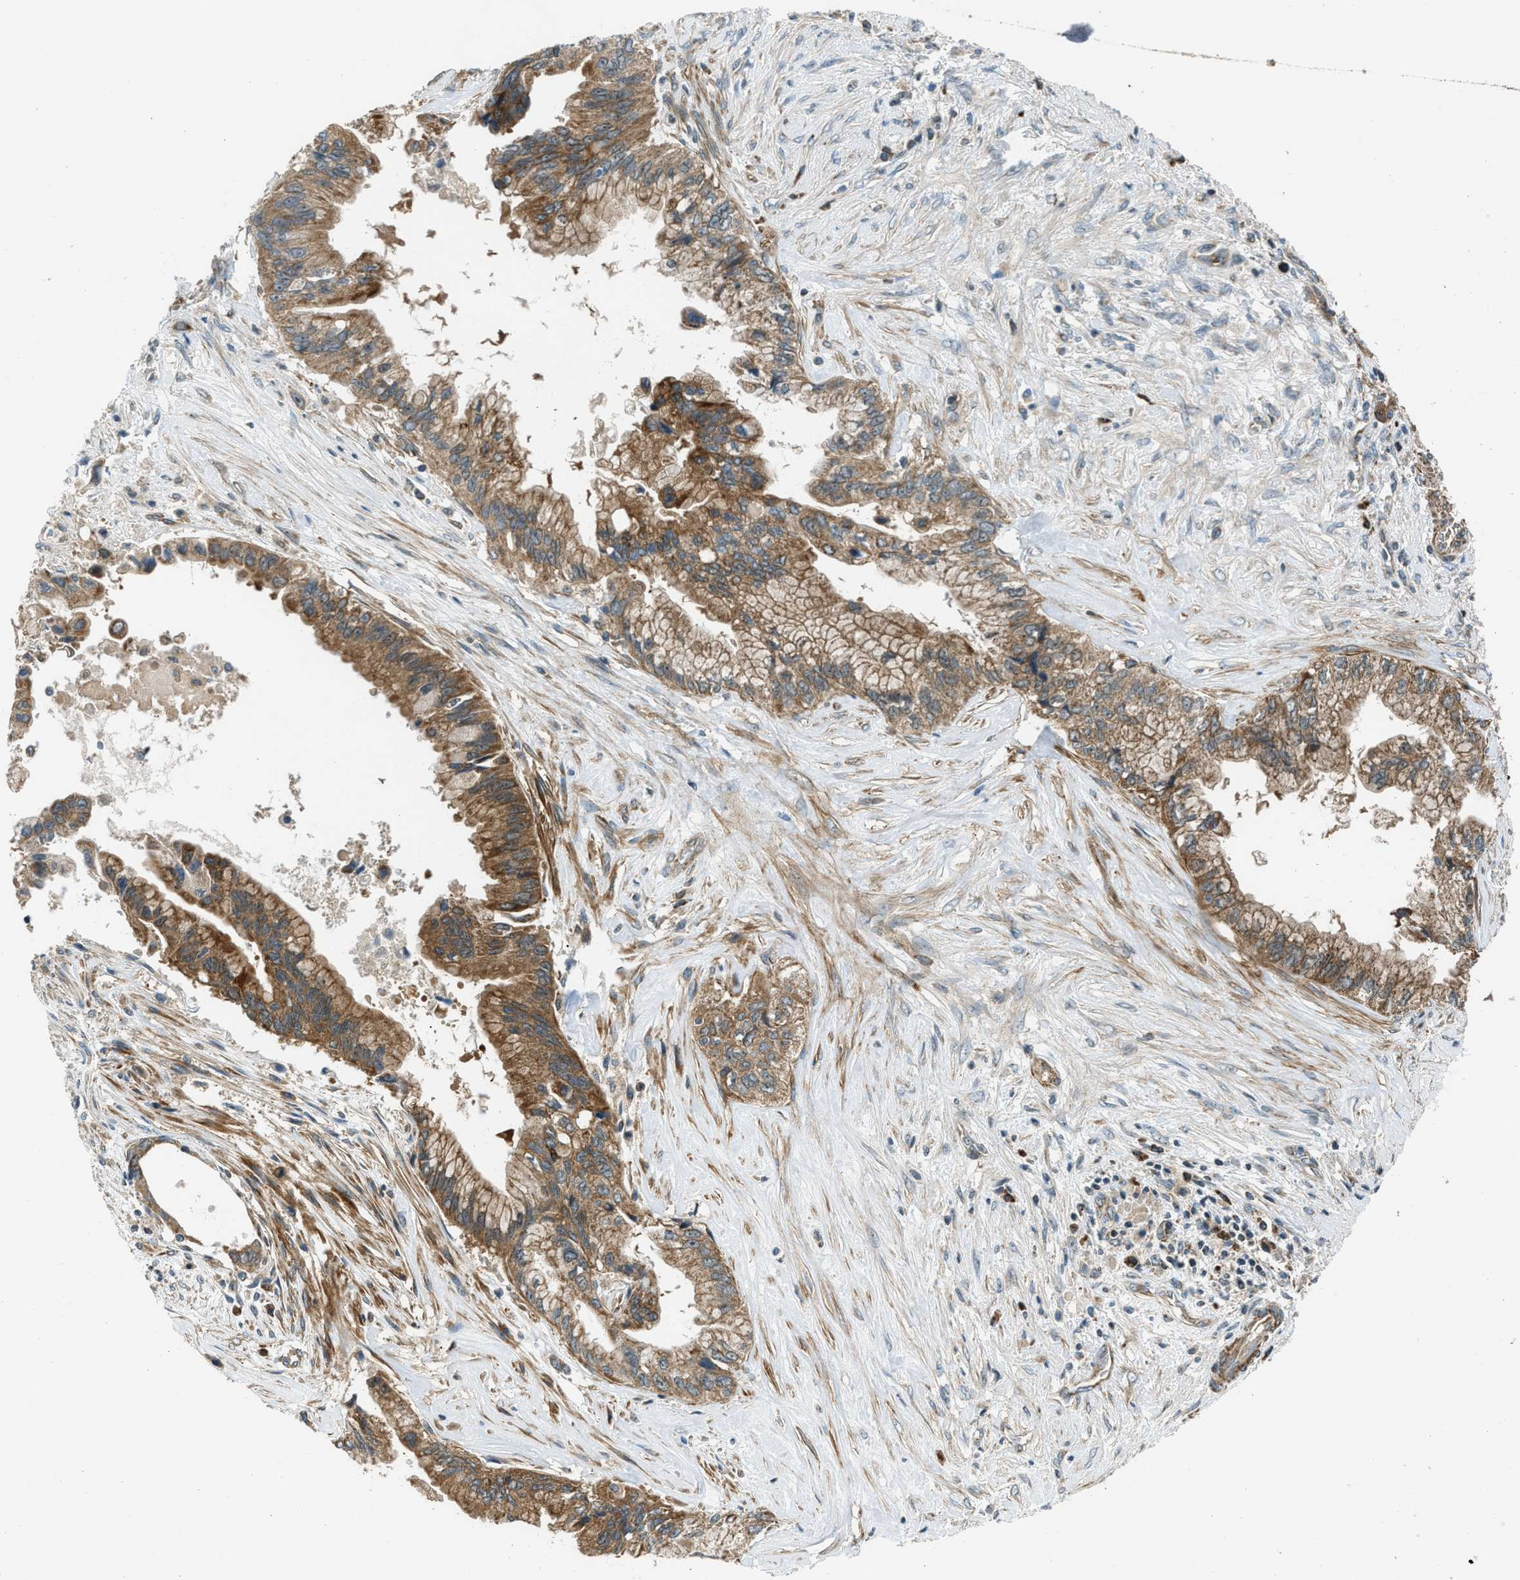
{"staining": {"intensity": "moderate", "quantity": ">75%", "location": "cytoplasmic/membranous"}, "tissue": "pancreatic cancer", "cell_type": "Tumor cells", "image_type": "cancer", "snomed": [{"axis": "morphology", "description": "Adenocarcinoma, NOS"}, {"axis": "topography", "description": "Pancreas"}], "caption": "Adenocarcinoma (pancreatic) tissue exhibits moderate cytoplasmic/membranous expression in approximately >75% of tumor cells, visualized by immunohistochemistry.", "gene": "SESN2", "patient": {"sex": "female", "age": 73}}